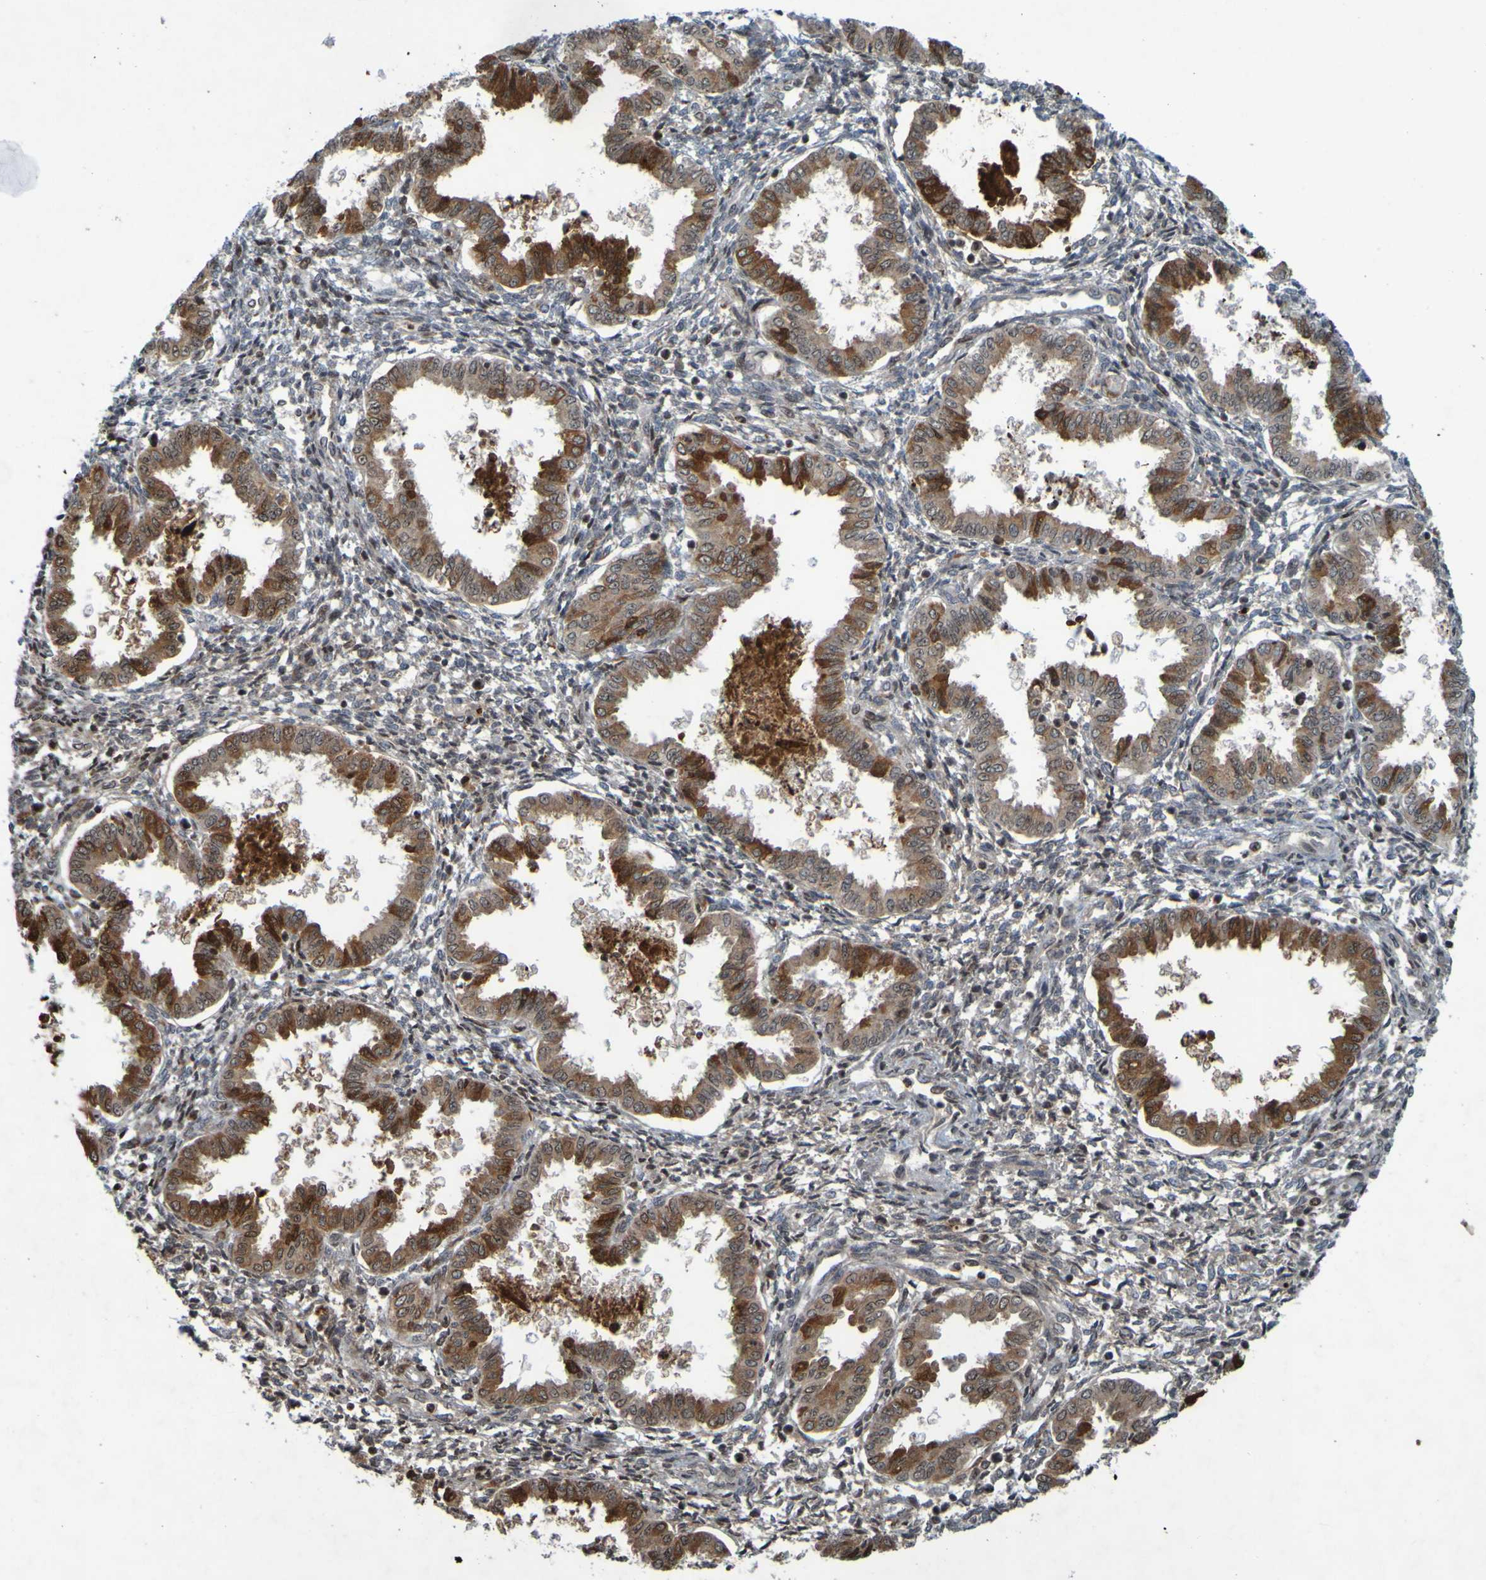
{"staining": {"intensity": "weak", "quantity": "<25%", "location": "cytoplasmic/membranous"}, "tissue": "endometrium", "cell_type": "Cells in endometrial stroma", "image_type": "normal", "snomed": [{"axis": "morphology", "description": "Normal tissue, NOS"}, {"axis": "topography", "description": "Endometrium"}], "caption": "The photomicrograph exhibits no significant positivity in cells in endometrial stroma of endometrium.", "gene": "GUCY1A1", "patient": {"sex": "female", "age": 33}}